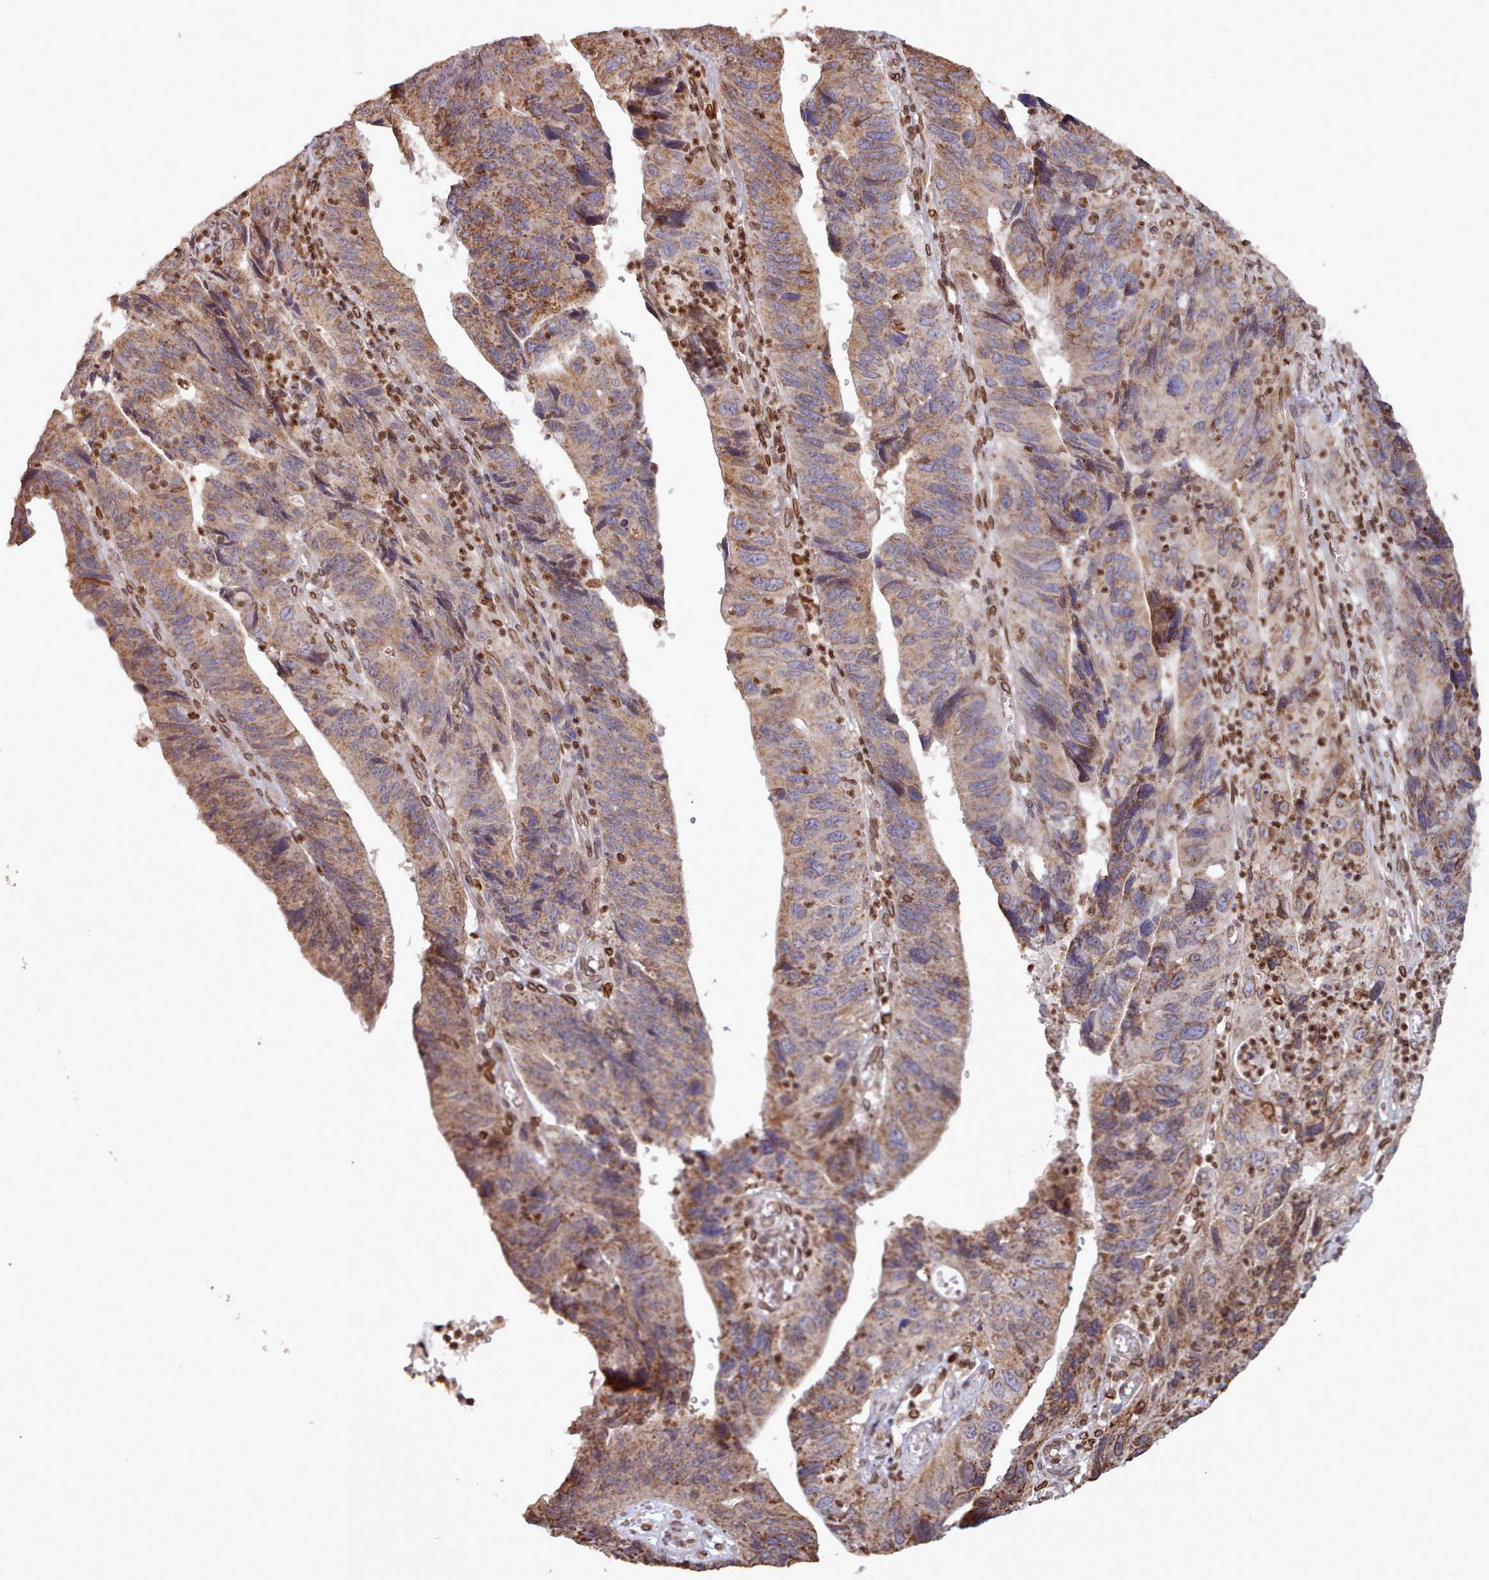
{"staining": {"intensity": "moderate", "quantity": ">75%", "location": "cytoplasmic/membranous"}, "tissue": "stomach cancer", "cell_type": "Tumor cells", "image_type": "cancer", "snomed": [{"axis": "morphology", "description": "Adenocarcinoma, NOS"}, {"axis": "topography", "description": "Stomach"}], "caption": "Immunohistochemical staining of human stomach cancer (adenocarcinoma) exhibits medium levels of moderate cytoplasmic/membranous staining in approximately >75% of tumor cells. (Brightfield microscopy of DAB IHC at high magnification).", "gene": "TOR1AIP1", "patient": {"sex": "male", "age": 59}}